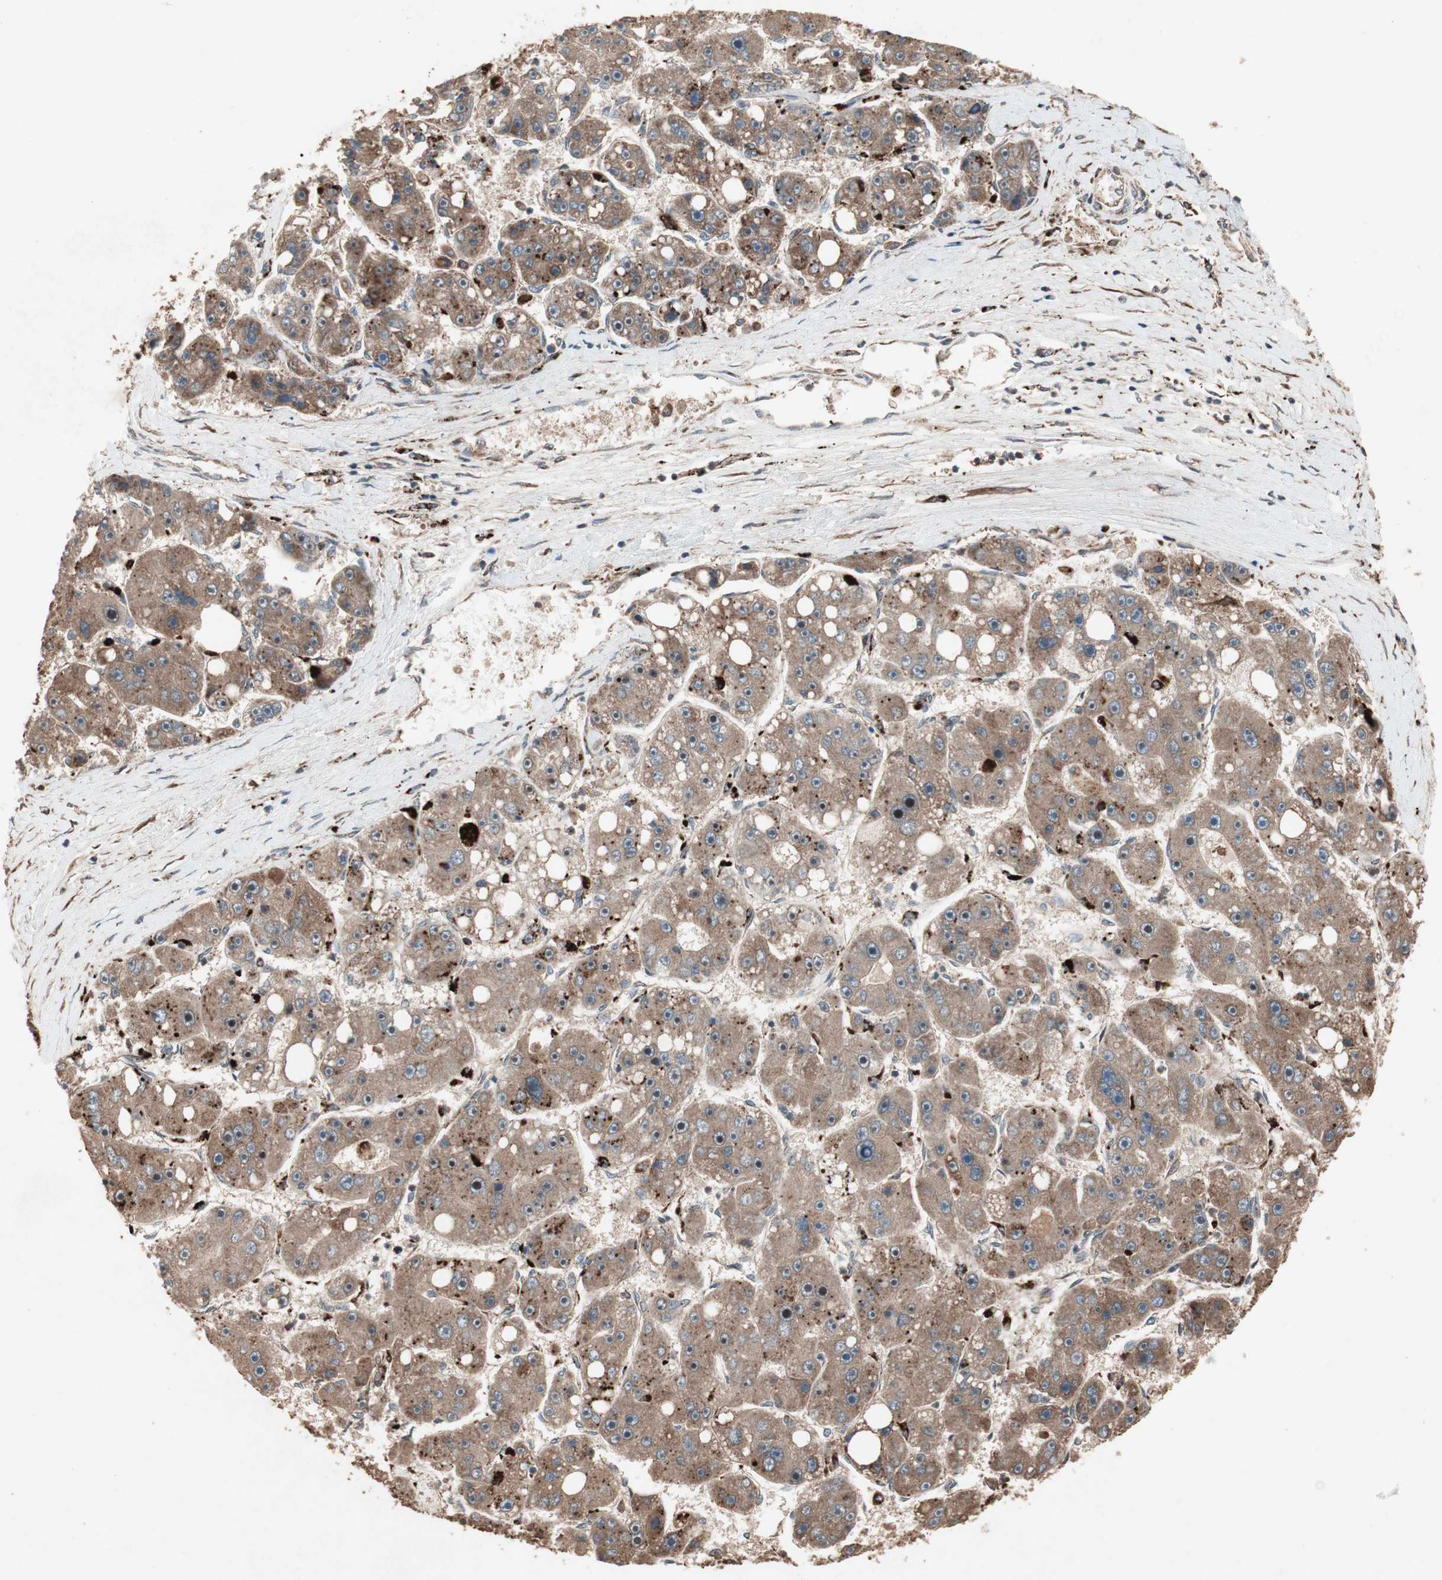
{"staining": {"intensity": "moderate", "quantity": ">75%", "location": "cytoplasmic/membranous"}, "tissue": "liver cancer", "cell_type": "Tumor cells", "image_type": "cancer", "snomed": [{"axis": "morphology", "description": "Carcinoma, Hepatocellular, NOS"}, {"axis": "topography", "description": "Liver"}], "caption": "This is a micrograph of immunohistochemistry staining of liver hepatocellular carcinoma, which shows moderate positivity in the cytoplasmic/membranous of tumor cells.", "gene": "RAB1A", "patient": {"sex": "female", "age": 61}}